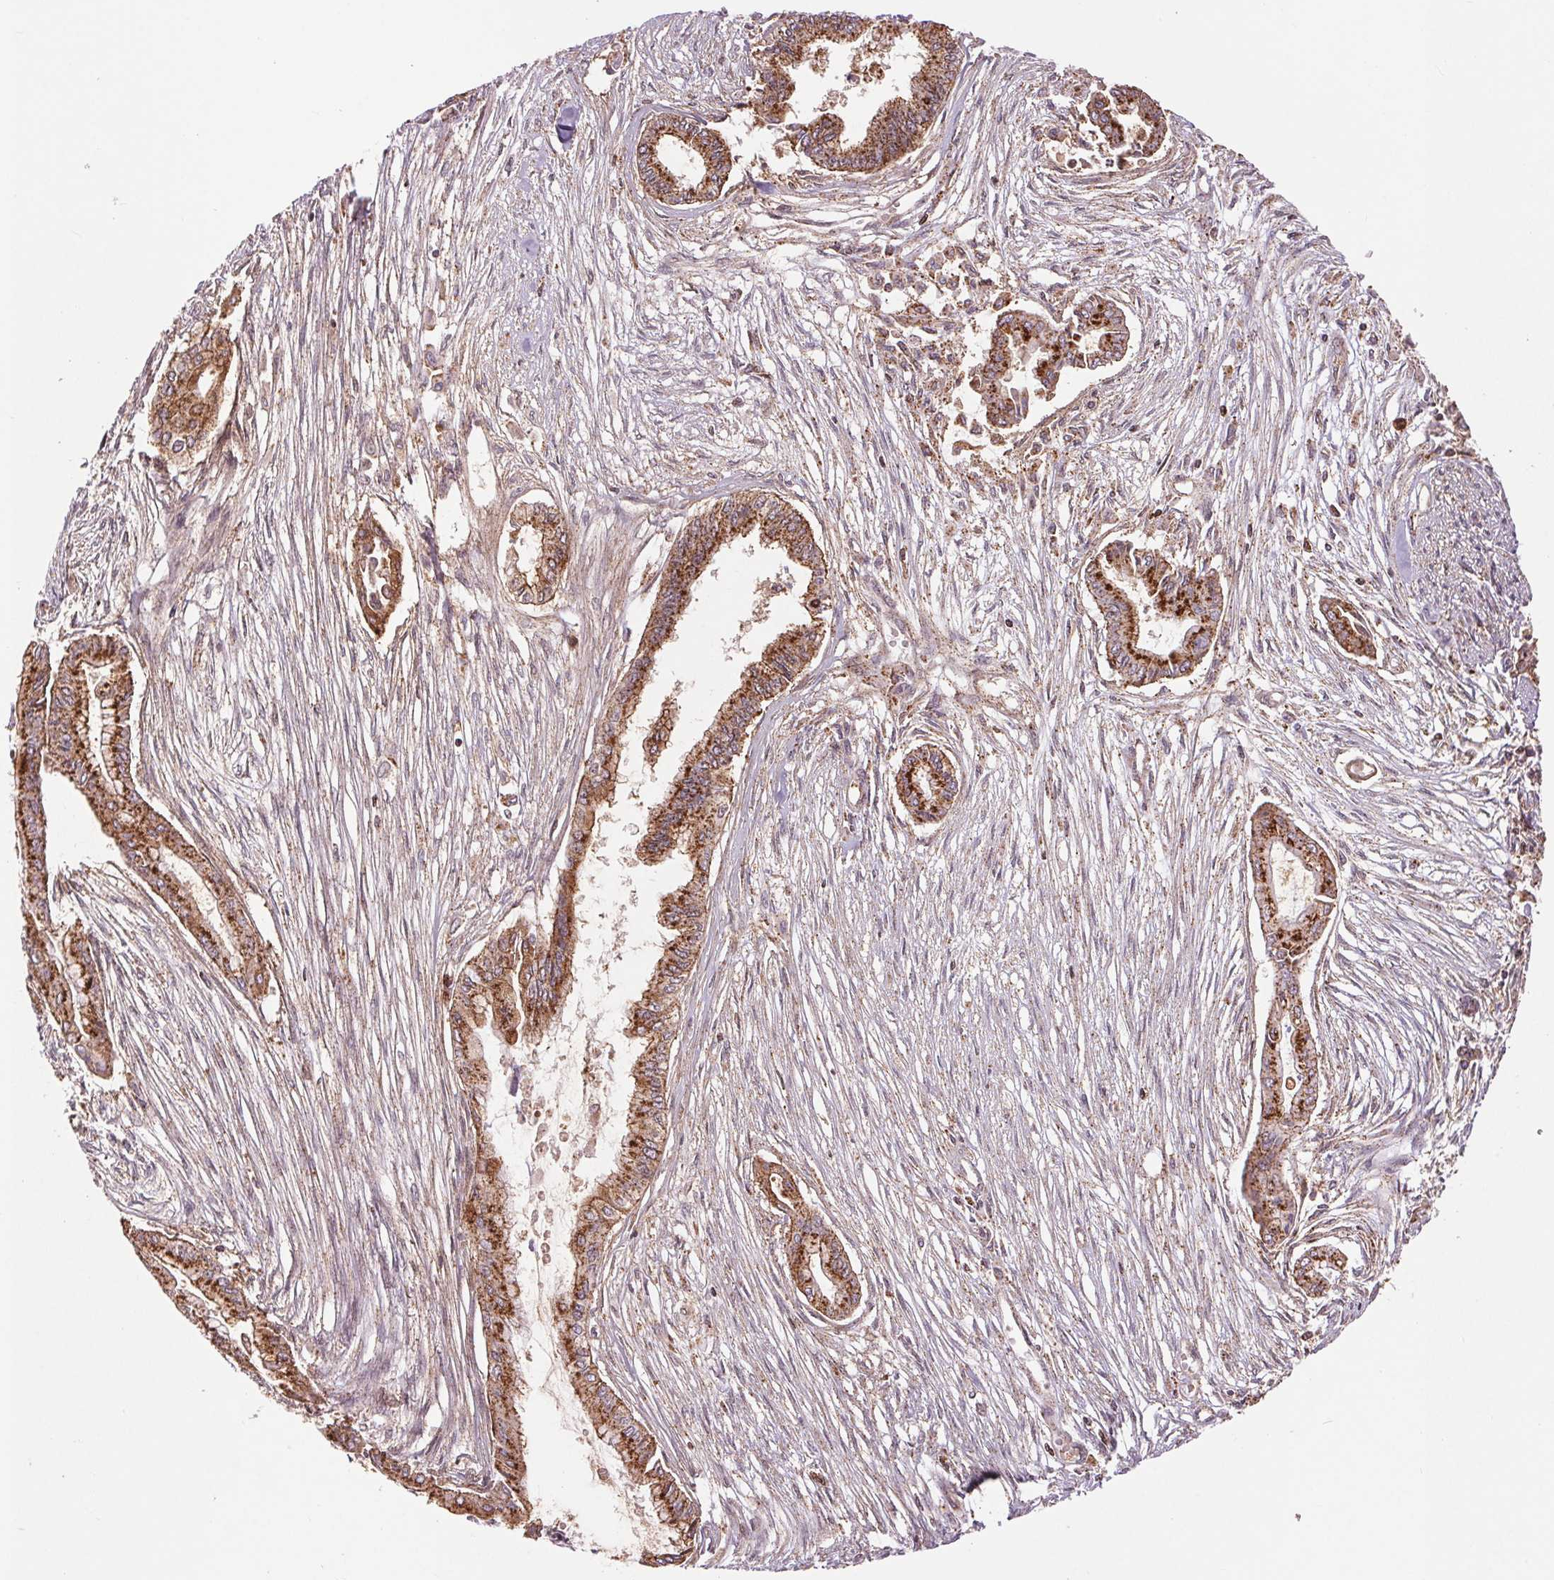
{"staining": {"intensity": "strong", "quantity": ">75%", "location": "cytoplasmic/membranous"}, "tissue": "pancreatic cancer", "cell_type": "Tumor cells", "image_type": "cancer", "snomed": [{"axis": "morphology", "description": "Adenocarcinoma, NOS"}, {"axis": "topography", "description": "Pancreas"}], "caption": "A high amount of strong cytoplasmic/membranous expression is seen in about >75% of tumor cells in pancreatic adenocarcinoma tissue. (DAB (3,3'-diaminobenzidine) IHC with brightfield microscopy, high magnification).", "gene": "CHMP4B", "patient": {"sex": "female", "age": 68}}